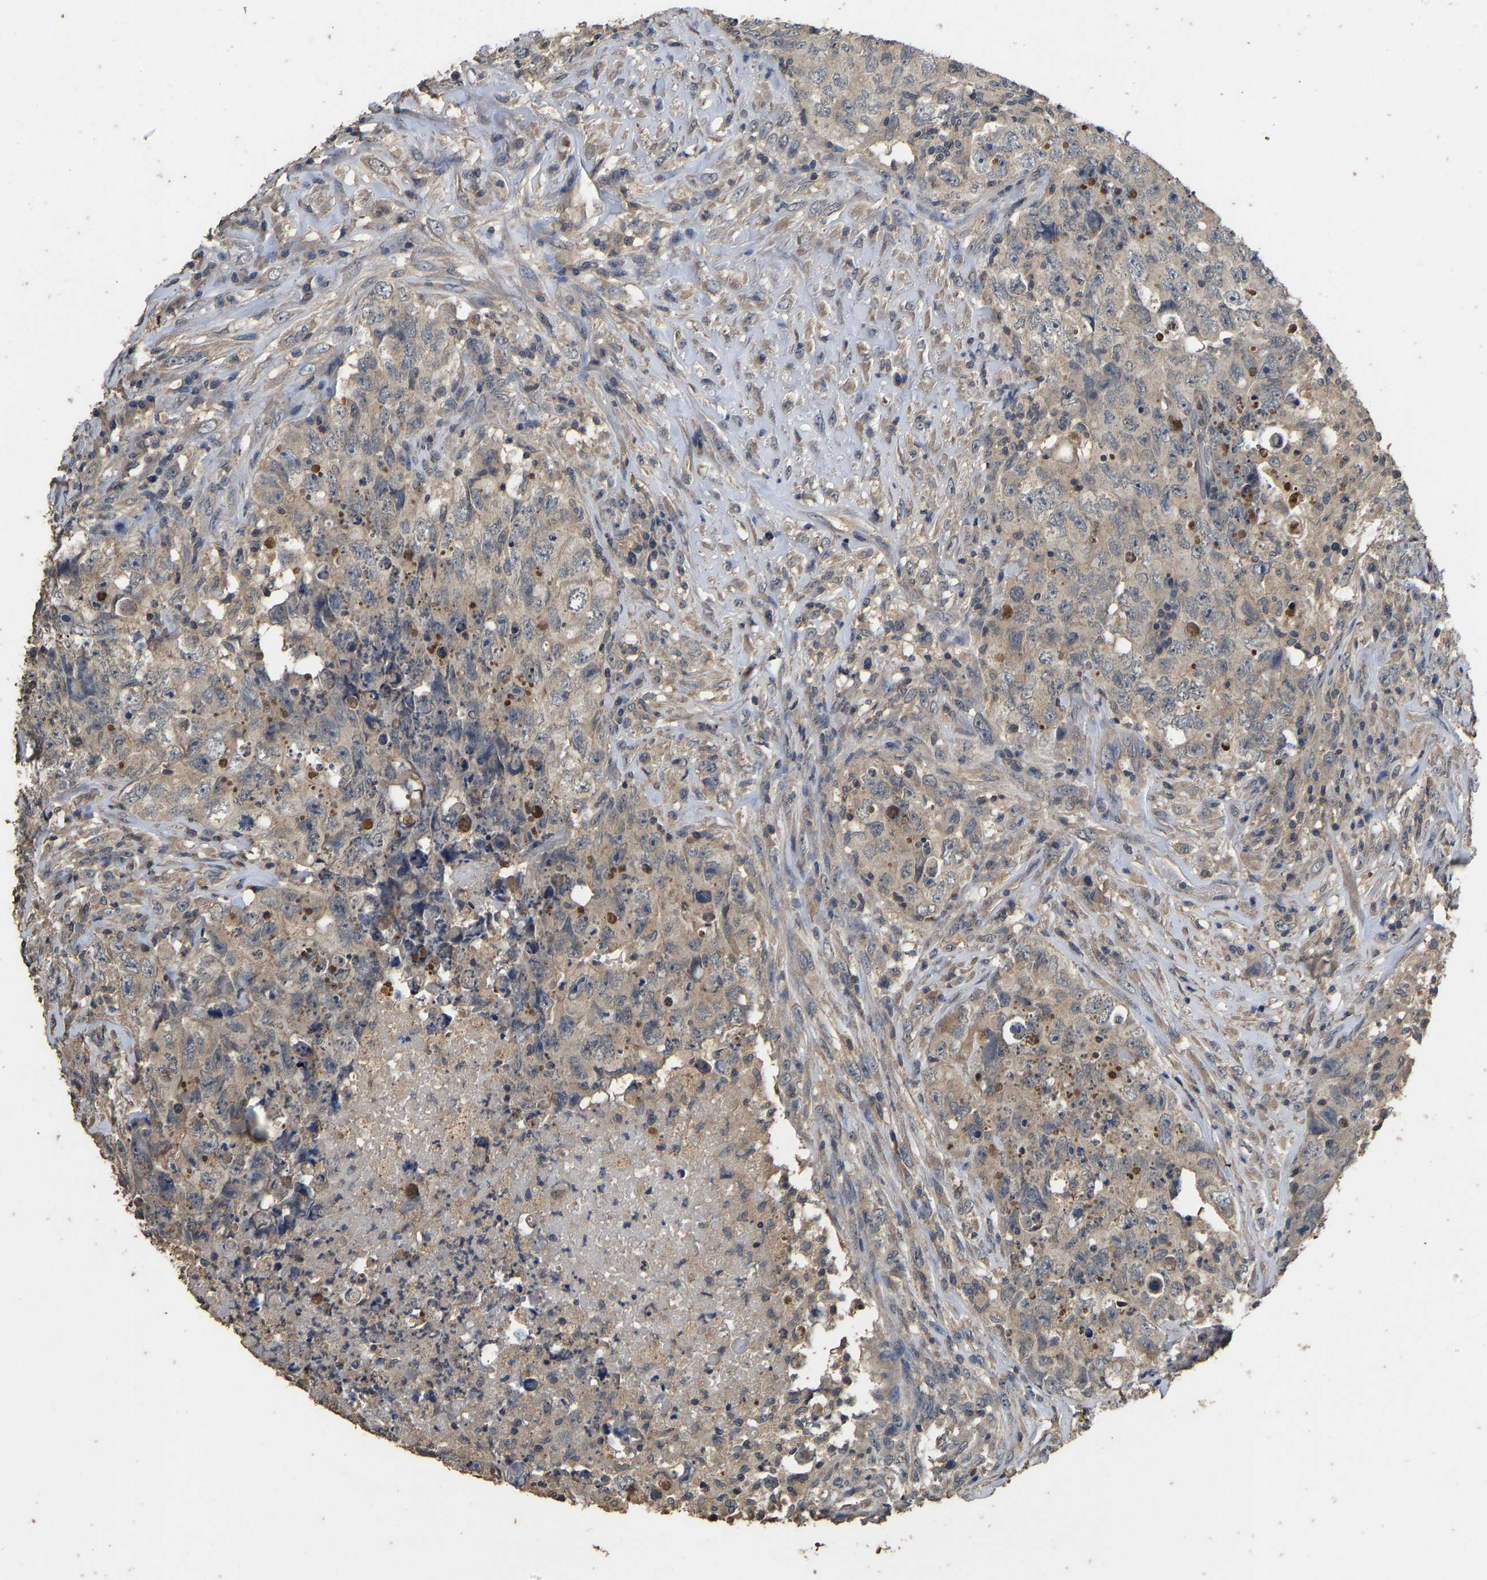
{"staining": {"intensity": "weak", "quantity": "25%-75%", "location": "cytoplasmic/membranous"}, "tissue": "testis cancer", "cell_type": "Tumor cells", "image_type": "cancer", "snomed": [{"axis": "morphology", "description": "Carcinoma, Embryonal, NOS"}, {"axis": "topography", "description": "Testis"}], "caption": "Human embryonal carcinoma (testis) stained with a brown dye demonstrates weak cytoplasmic/membranous positive expression in about 25%-75% of tumor cells.", "gene": "CIDEC", "patient": {"sex": "male", "age": 32}}